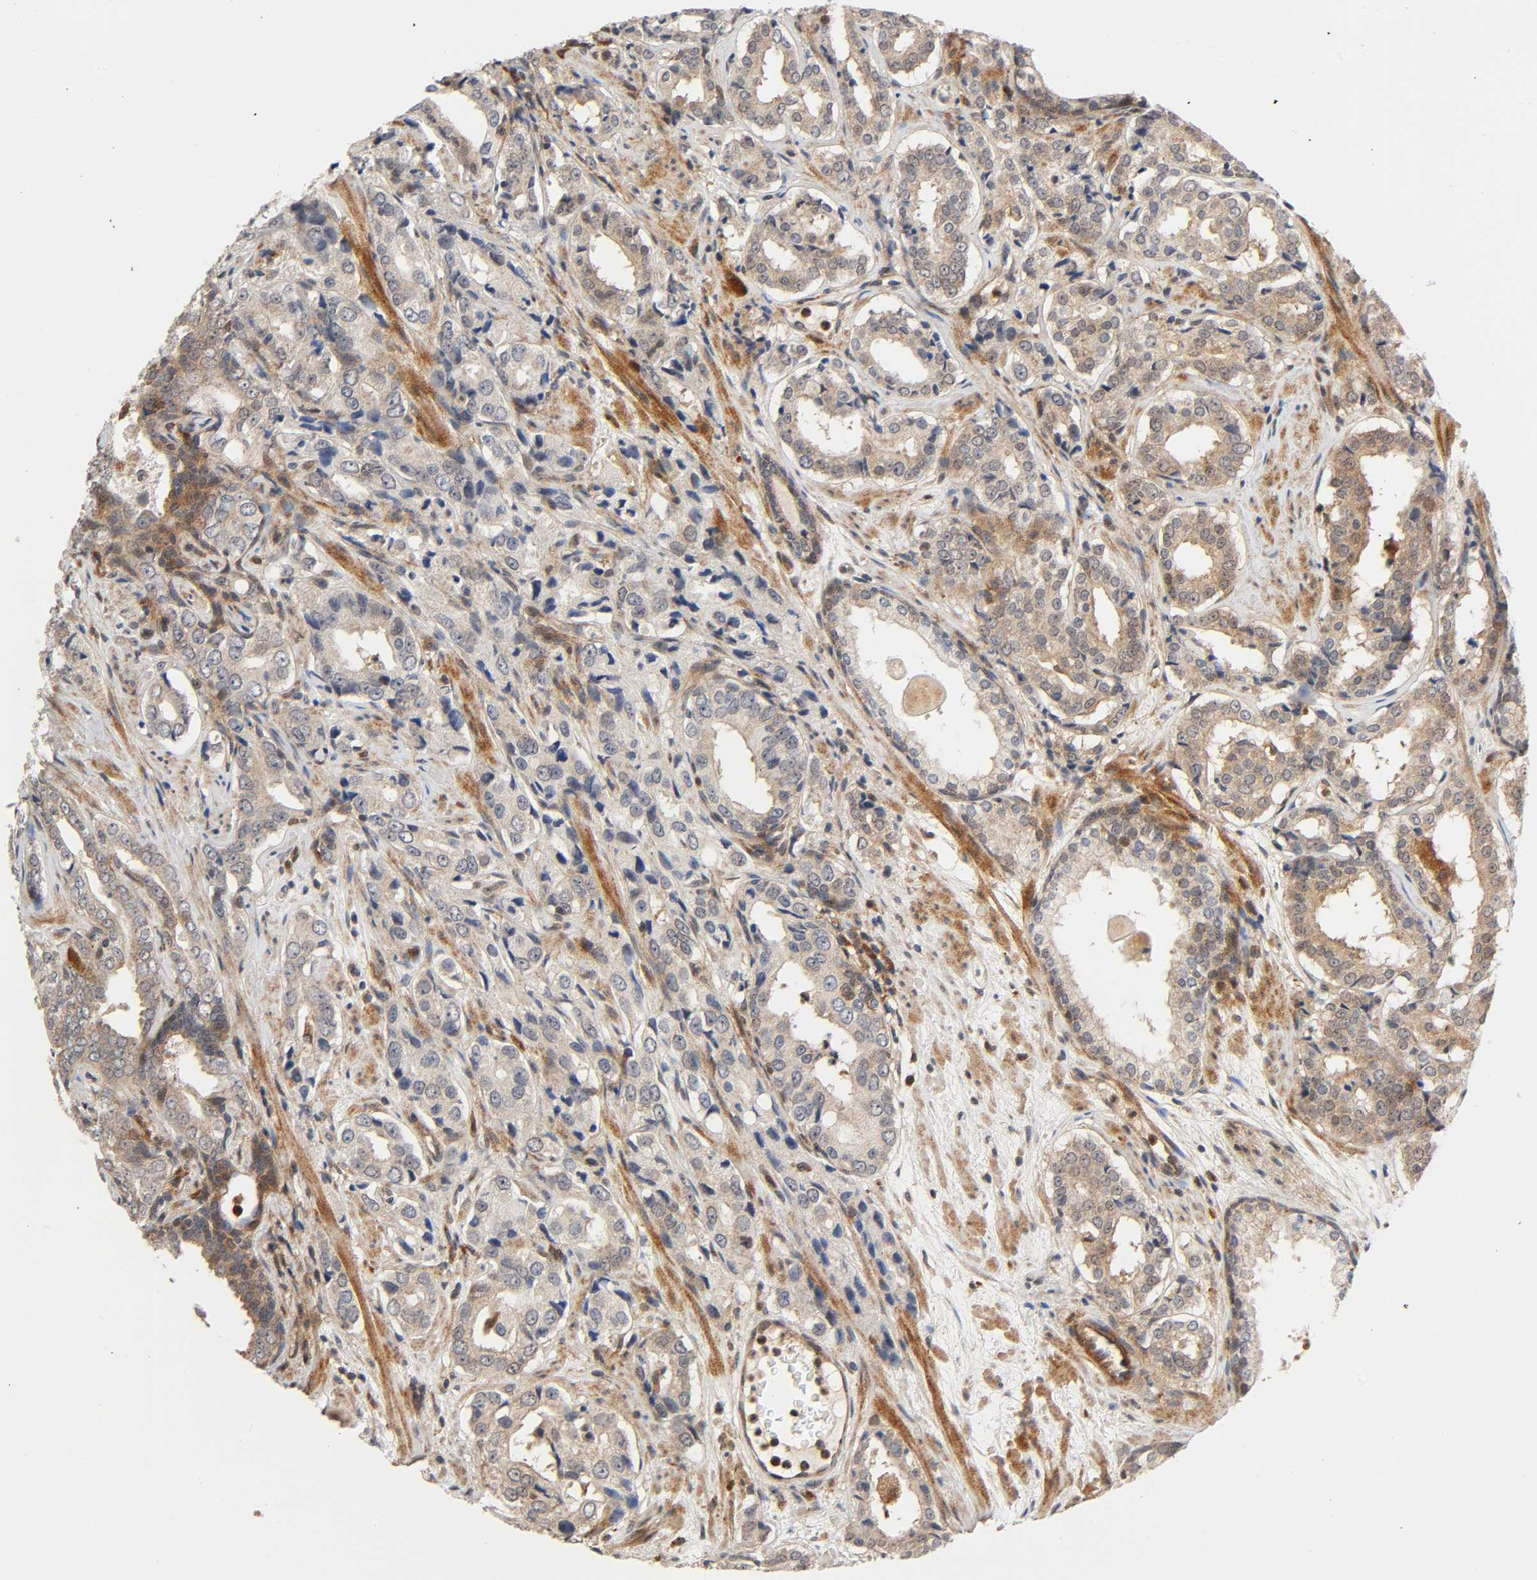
{"staining": {"intensity": "weak", "quantity": ">75%", "location": "cytoplasmic/membranous"}, "tissue": "prostate cancer", "cell_type": "Tumor cells", "image_type": "cancer", "snomed": [{"axis": "morphology", "description": "Adenocarcinoma, Medium grade"}, {"axis": "topography", "description": "Prostate"}], "caption": "Human prostate adenocarcinoma (medium-grade) stained with a protein marker demonstrates weak staining in tumor cells.", "gene": "CASP9", "patient": {"sex": "male", "age": 60}}